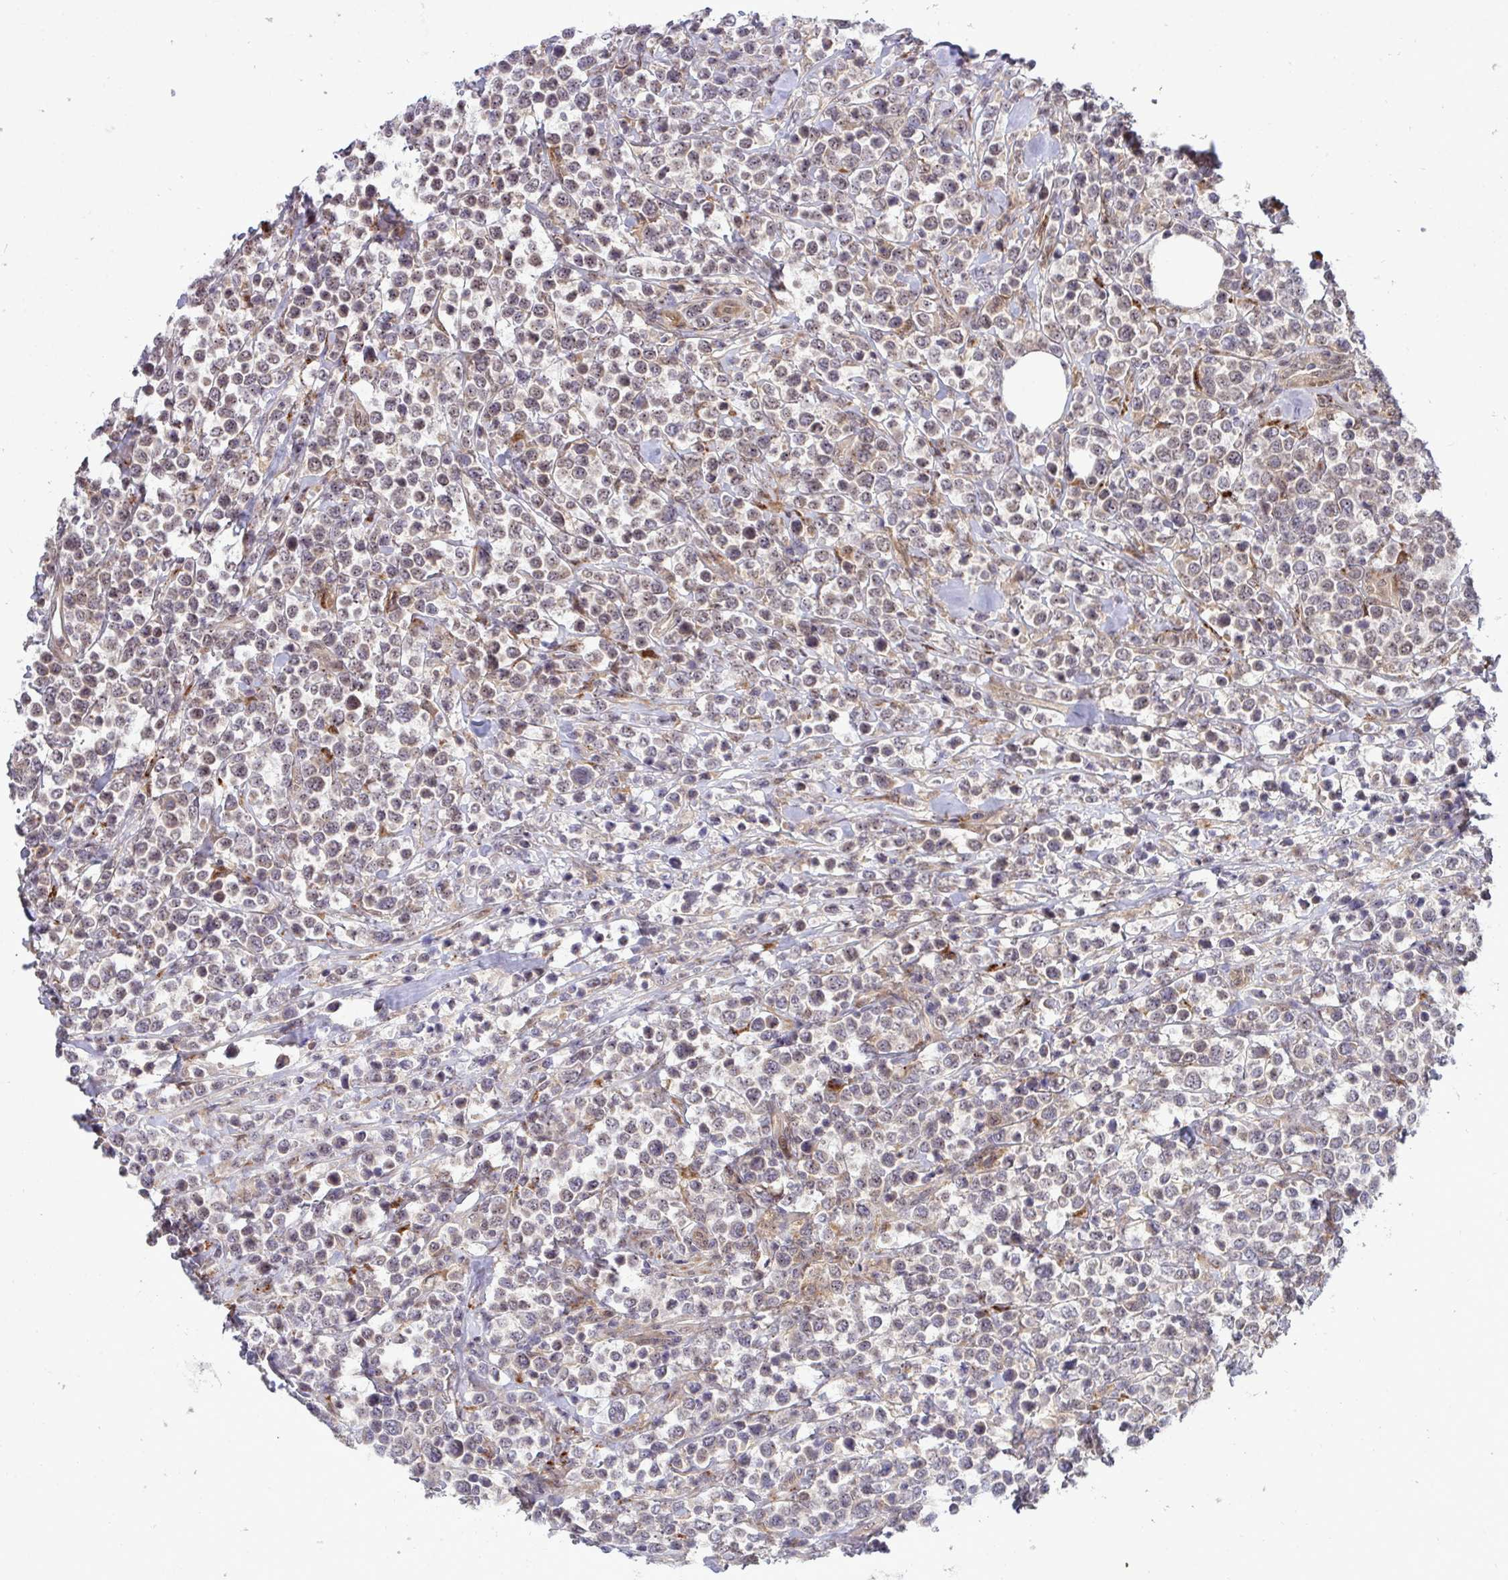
{"staining": {"intensity": "weak", "quantity": "<25%", "location": "cytoplasmic/membranous"}, "tissue": "lymphoma", "cell_type": "Tumor cells", "image_type": "cancer", "snomed": [{"axis": "morphology", "description": "Malignant lymphoma, non-Hodgkin's type, Low grade"}, {"axis": "topography", "description": "Lymph node"}], "caption": "Protein analysis of lymphoma shows no significant expression in tumor cells.", "gene": "TRIM44", "patient": {"sex": "male", "age": 60}}